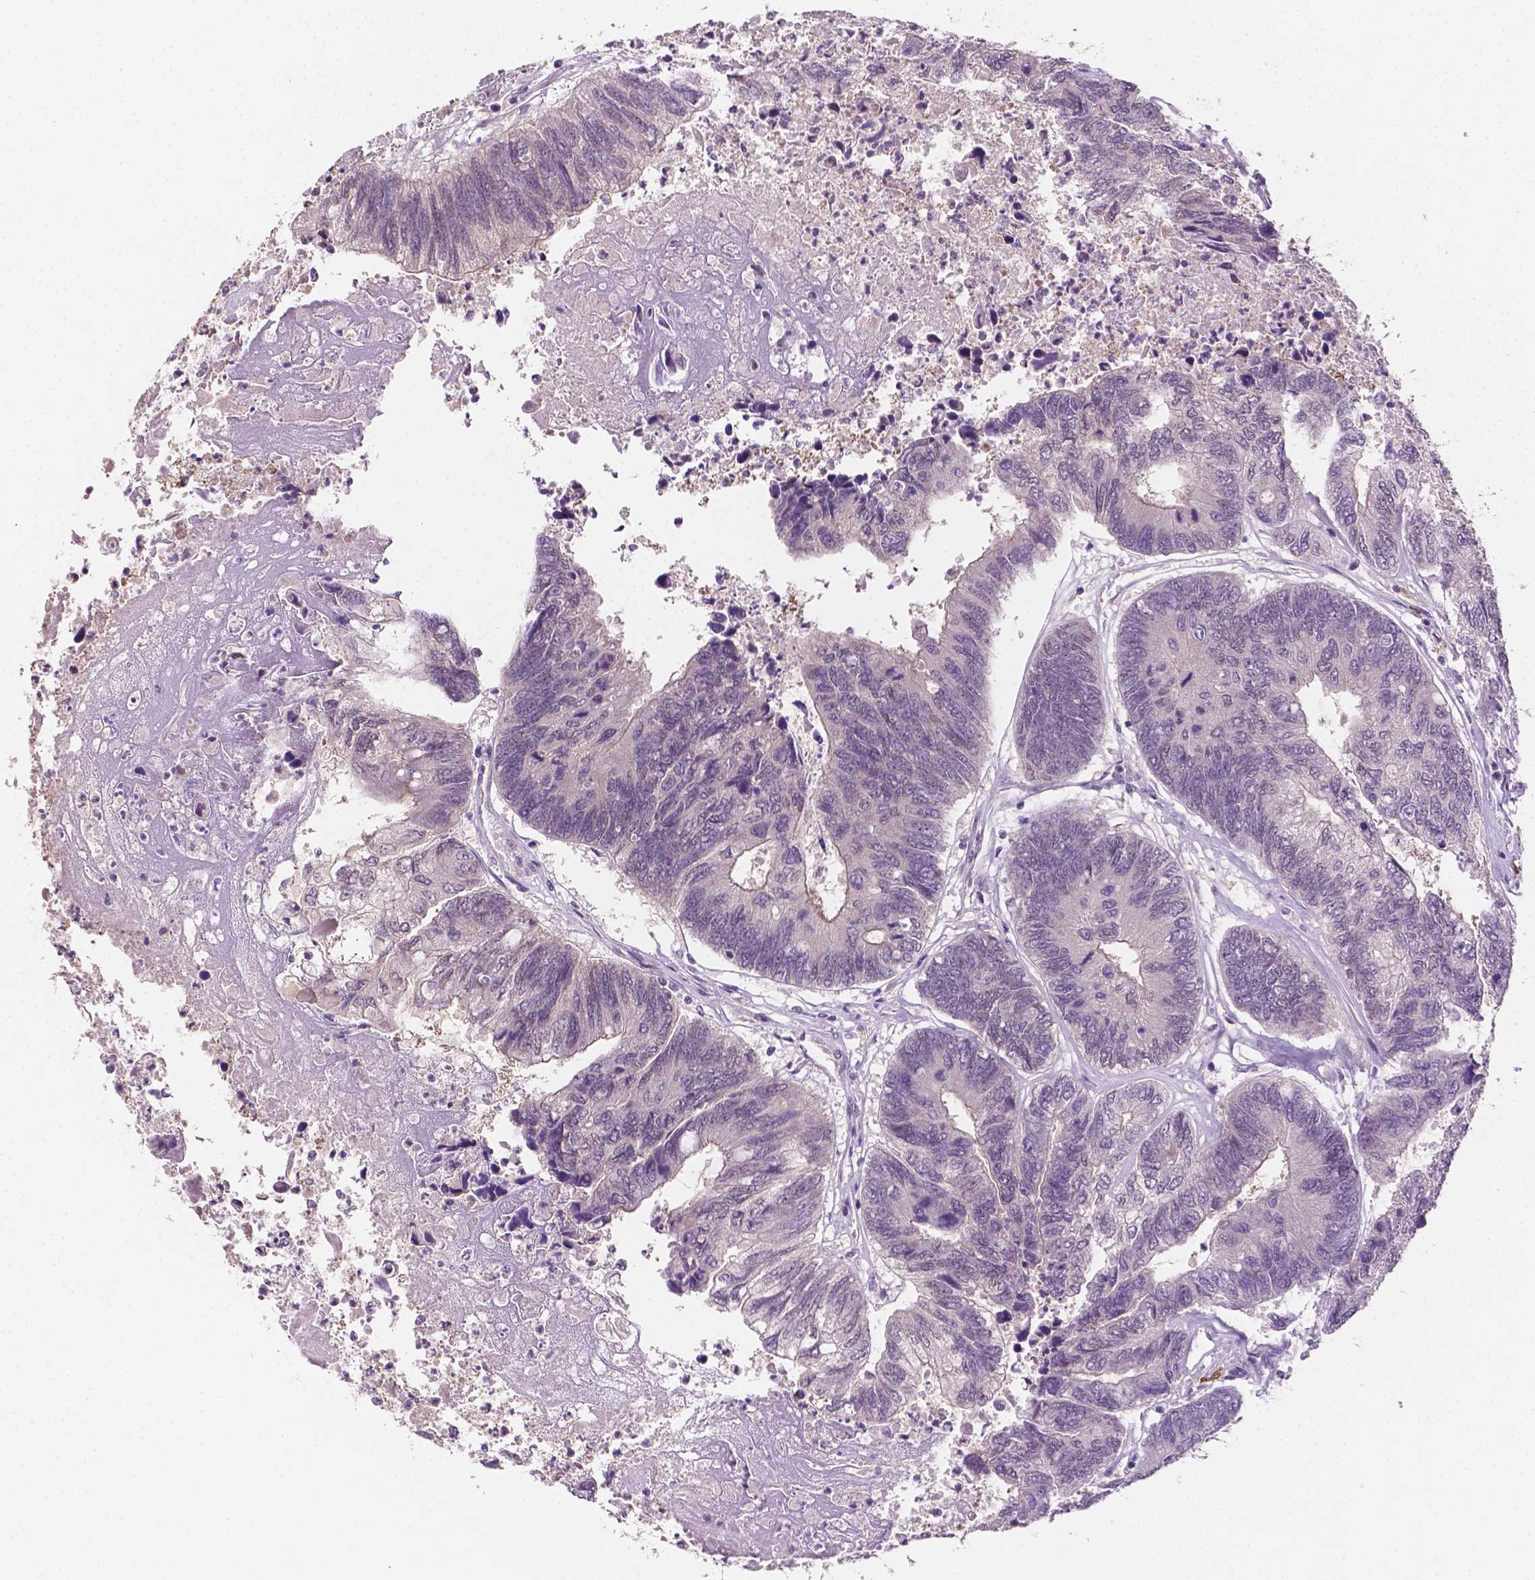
{"staining": {"intensity": "negative", "quantity": "none", "location": "none"}, "tissue": "colorectal cancer", "cell_type": "Tumor cells", "image_type": "cancer", "snomed": [{"axis": "morphology", "description": "Adenocarcinoma, NOS"}, {"axis": "topography", "description": "Colon"}], "caption": "A high-resolution histopathology image shows immunohistochemistry staining of colorectal cancer (adenocarcinoma), which displays no significant expression in tumor cells.", "gene": "MROH6", "patient": {"sex": "female", "age": 67}}